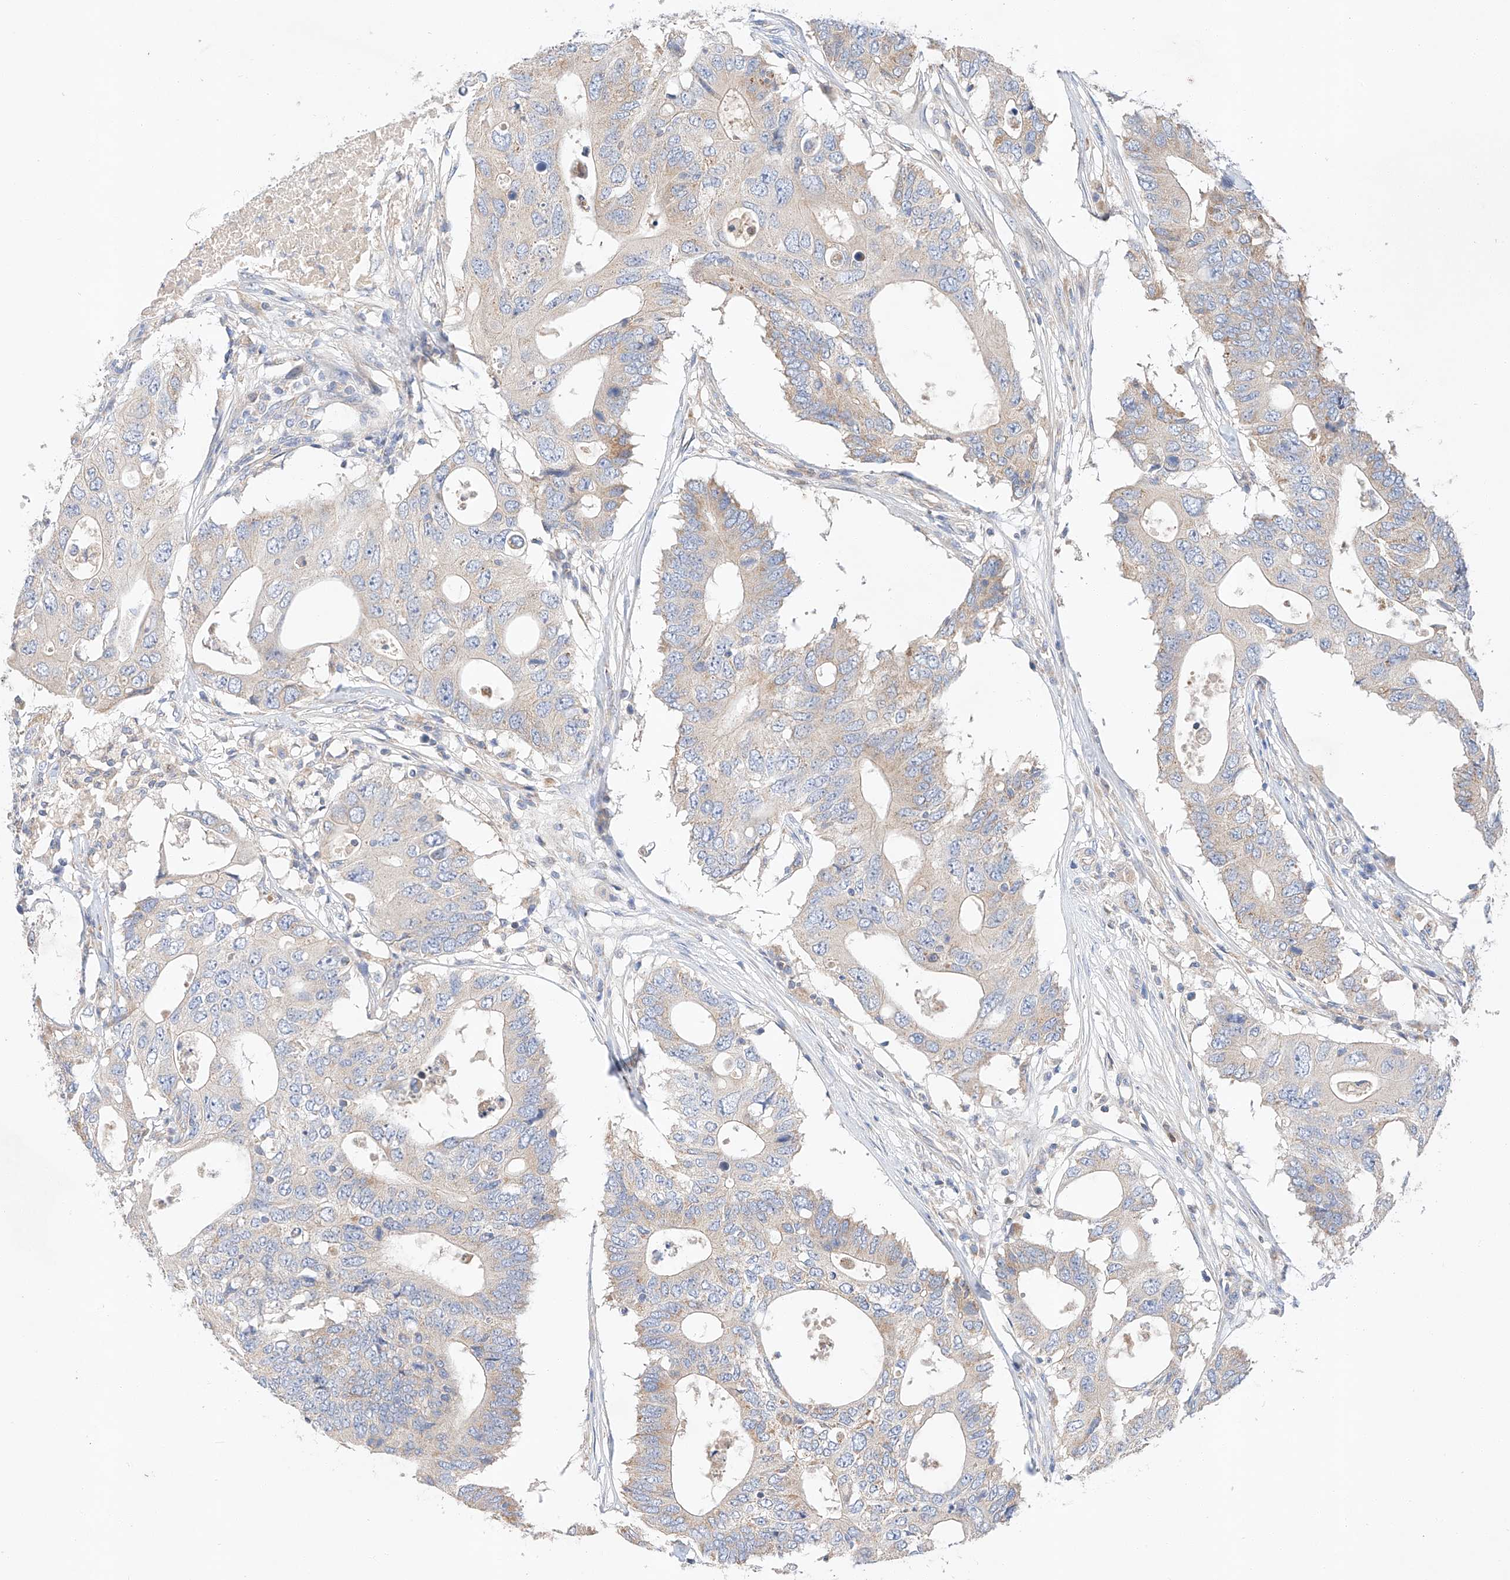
{"staining": {"intensity": "weak", "quantity": "25%-75%", "location": "cytoplasmic/membranous"}, "tissue": "colorectal cancer", "cell_type": "Tumor cells", "image_type": "cancer", "snomed": [{"axis": "morphology", "description": "Adenocarcinoma, NOS"}, {"axis": "topography", "description": "Colon"}], "caption": "Weak cytoplasmic/membranous protein positivity is seen in approximately 25%-75% of tumor cells in colorectal adenocarcinoma.", "gene": "C6orf118", "patient": {"sex": "male", "age": 71}}